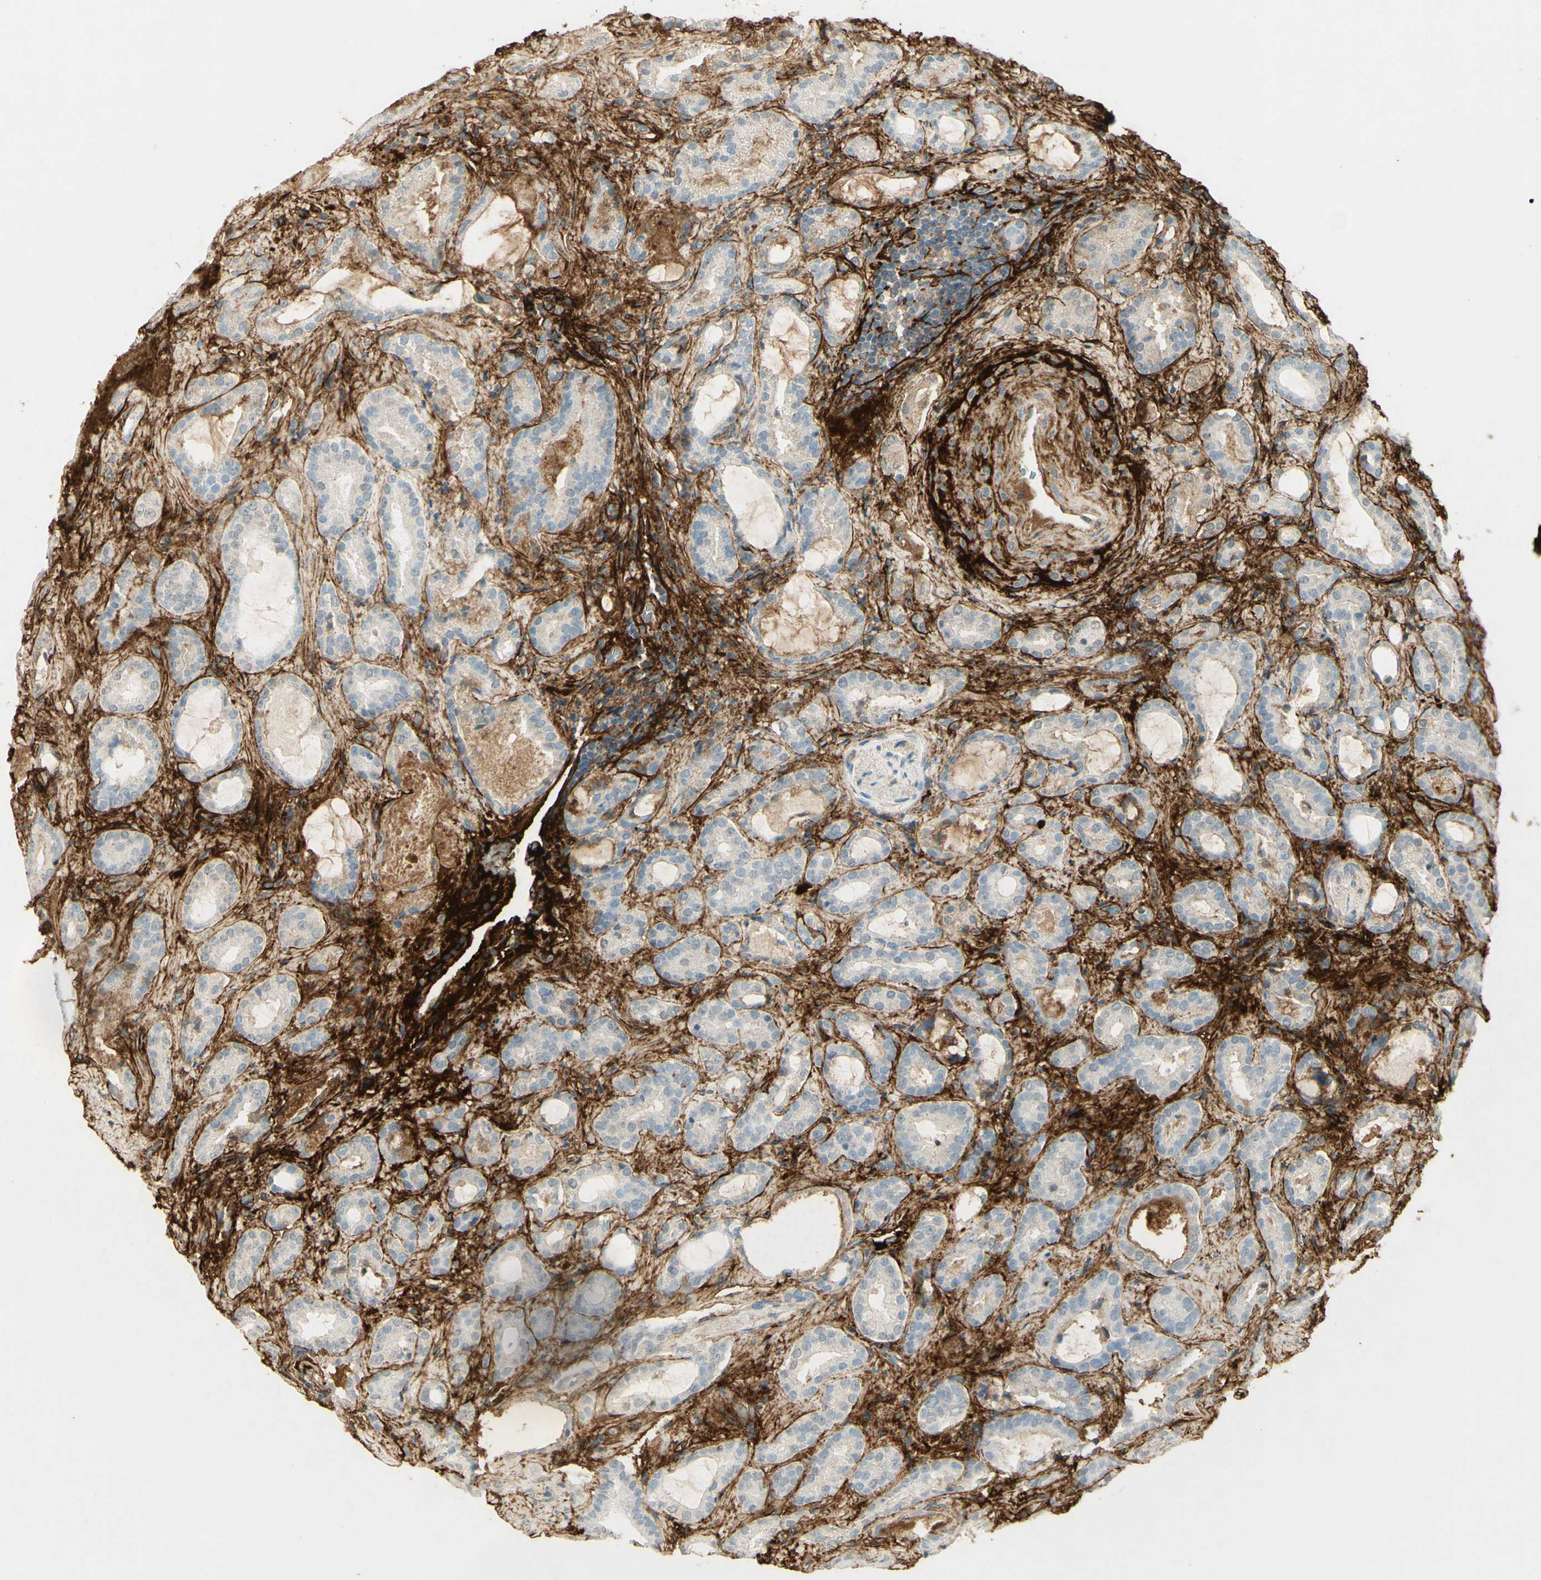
{"staining": {"intensity": "negative", "quantity": "none", "location": "none"}, "tissue": "prostate cancer", "cell_type": "Tumor cells", "image_type": "cancer", "snomed": [{"axis": "morphology", "description": "Adenocarcinoma, Low grade"}, {"axis": "topography", "description": "Prostate"}], "caption": "Prostate cancer was stained to show a protein in brown. There is no significant positivity in tumor cells.", "gene": "TNN", "patient": {"sex": "male", "age": 60}}